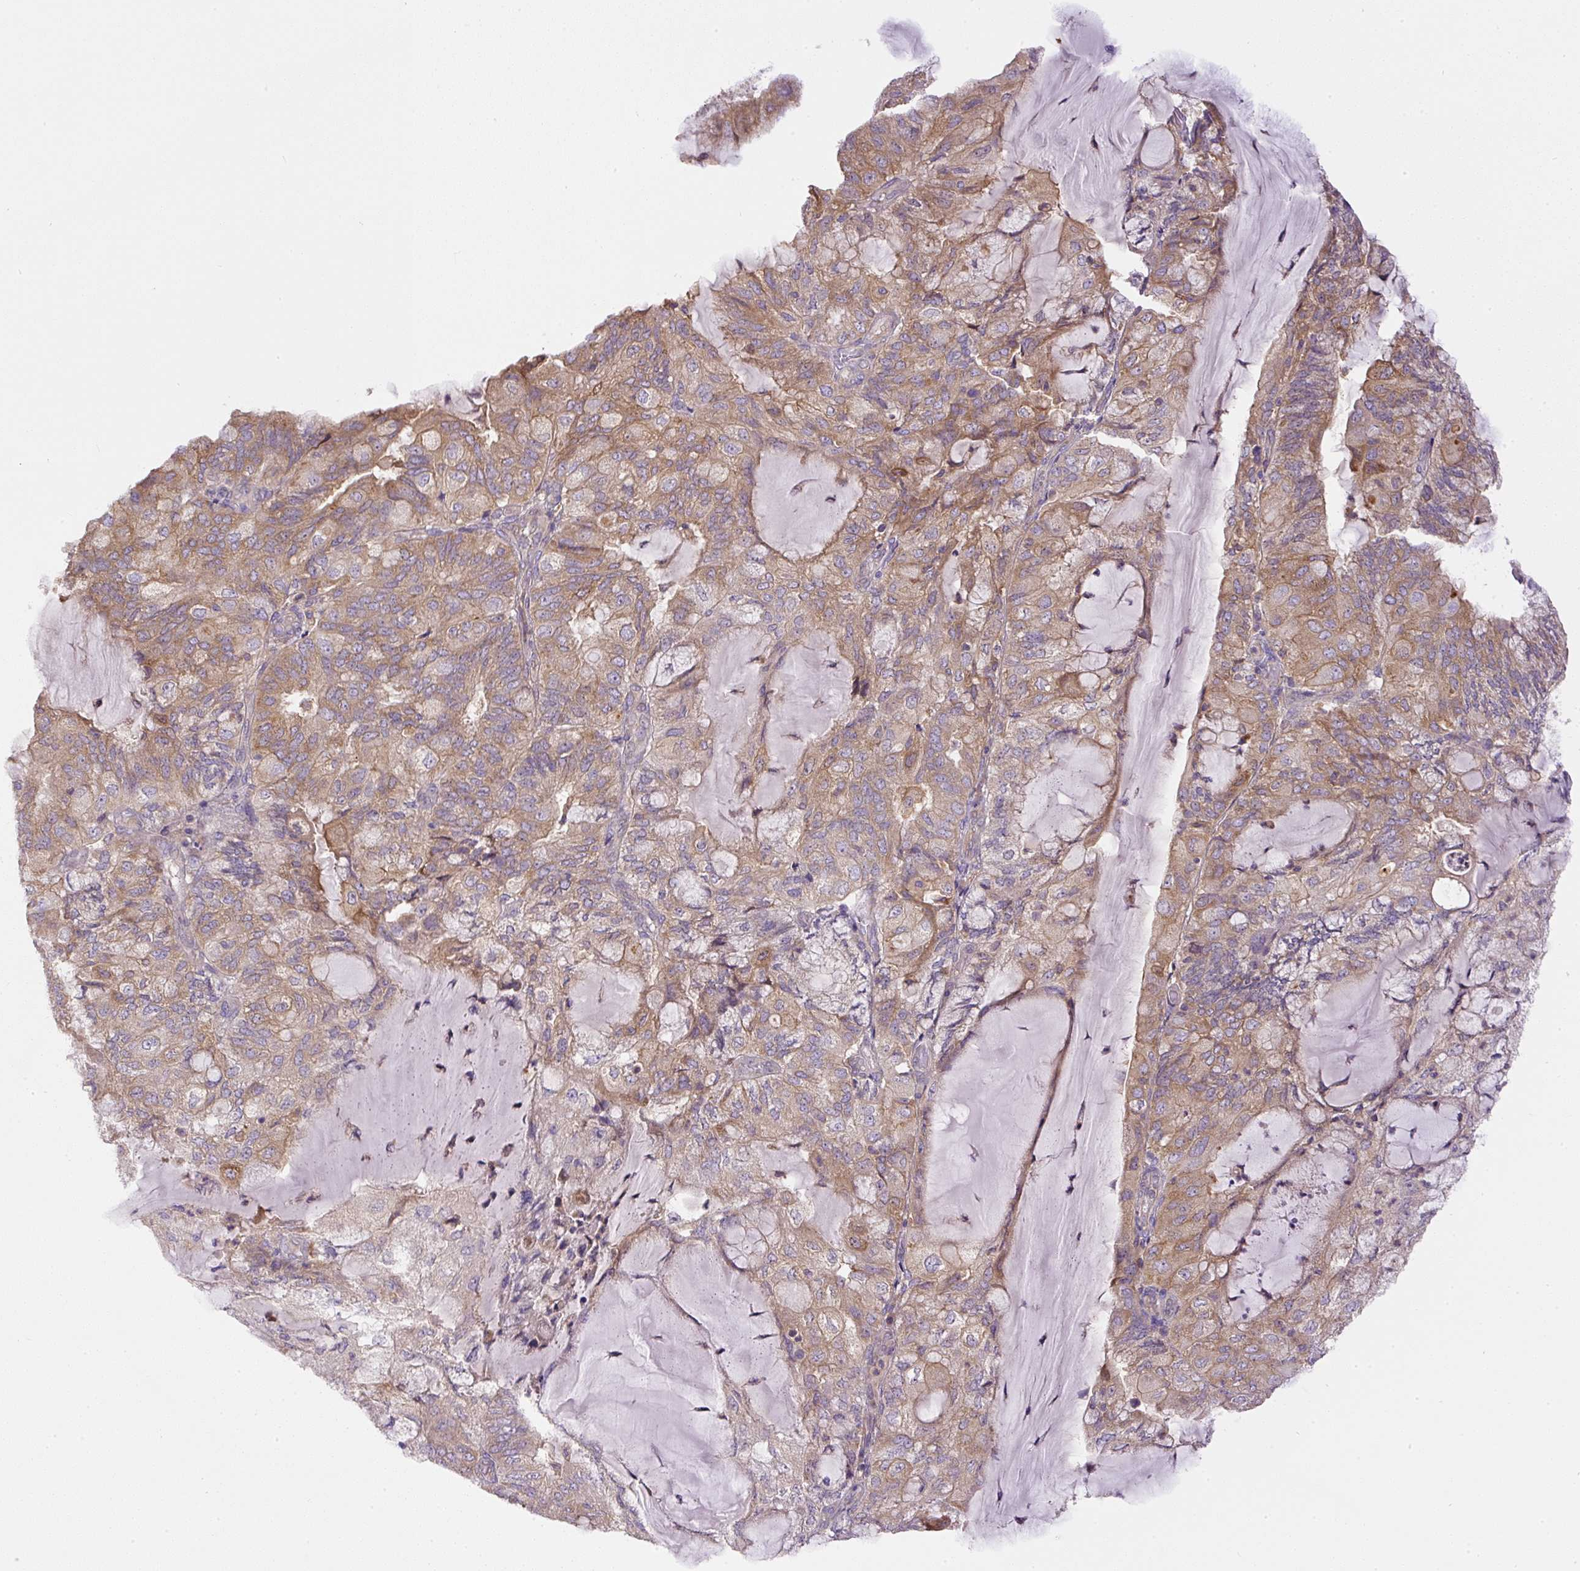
{"staining": {"intensity": "moderate", "quantity": ">75%", "location": "cytoplasmic/membranous"}, "tissue": "endometrial cancer", "cell_type": "Tumor cells", "image_type": "cancer", "snomed": [{"axis": "morphology", "description": "Adenocarcinoma, NOS"}, {"axis": "topography", "description": "Endometrium"}], "caption": "A micrograph of endometrial adenocarcinoma stained for a protein shows moderate cytoplasmic/membranous brown staining in tumor cells.", "gene": "DAPK1", "patient": {"sex": "female", "age": 81}}